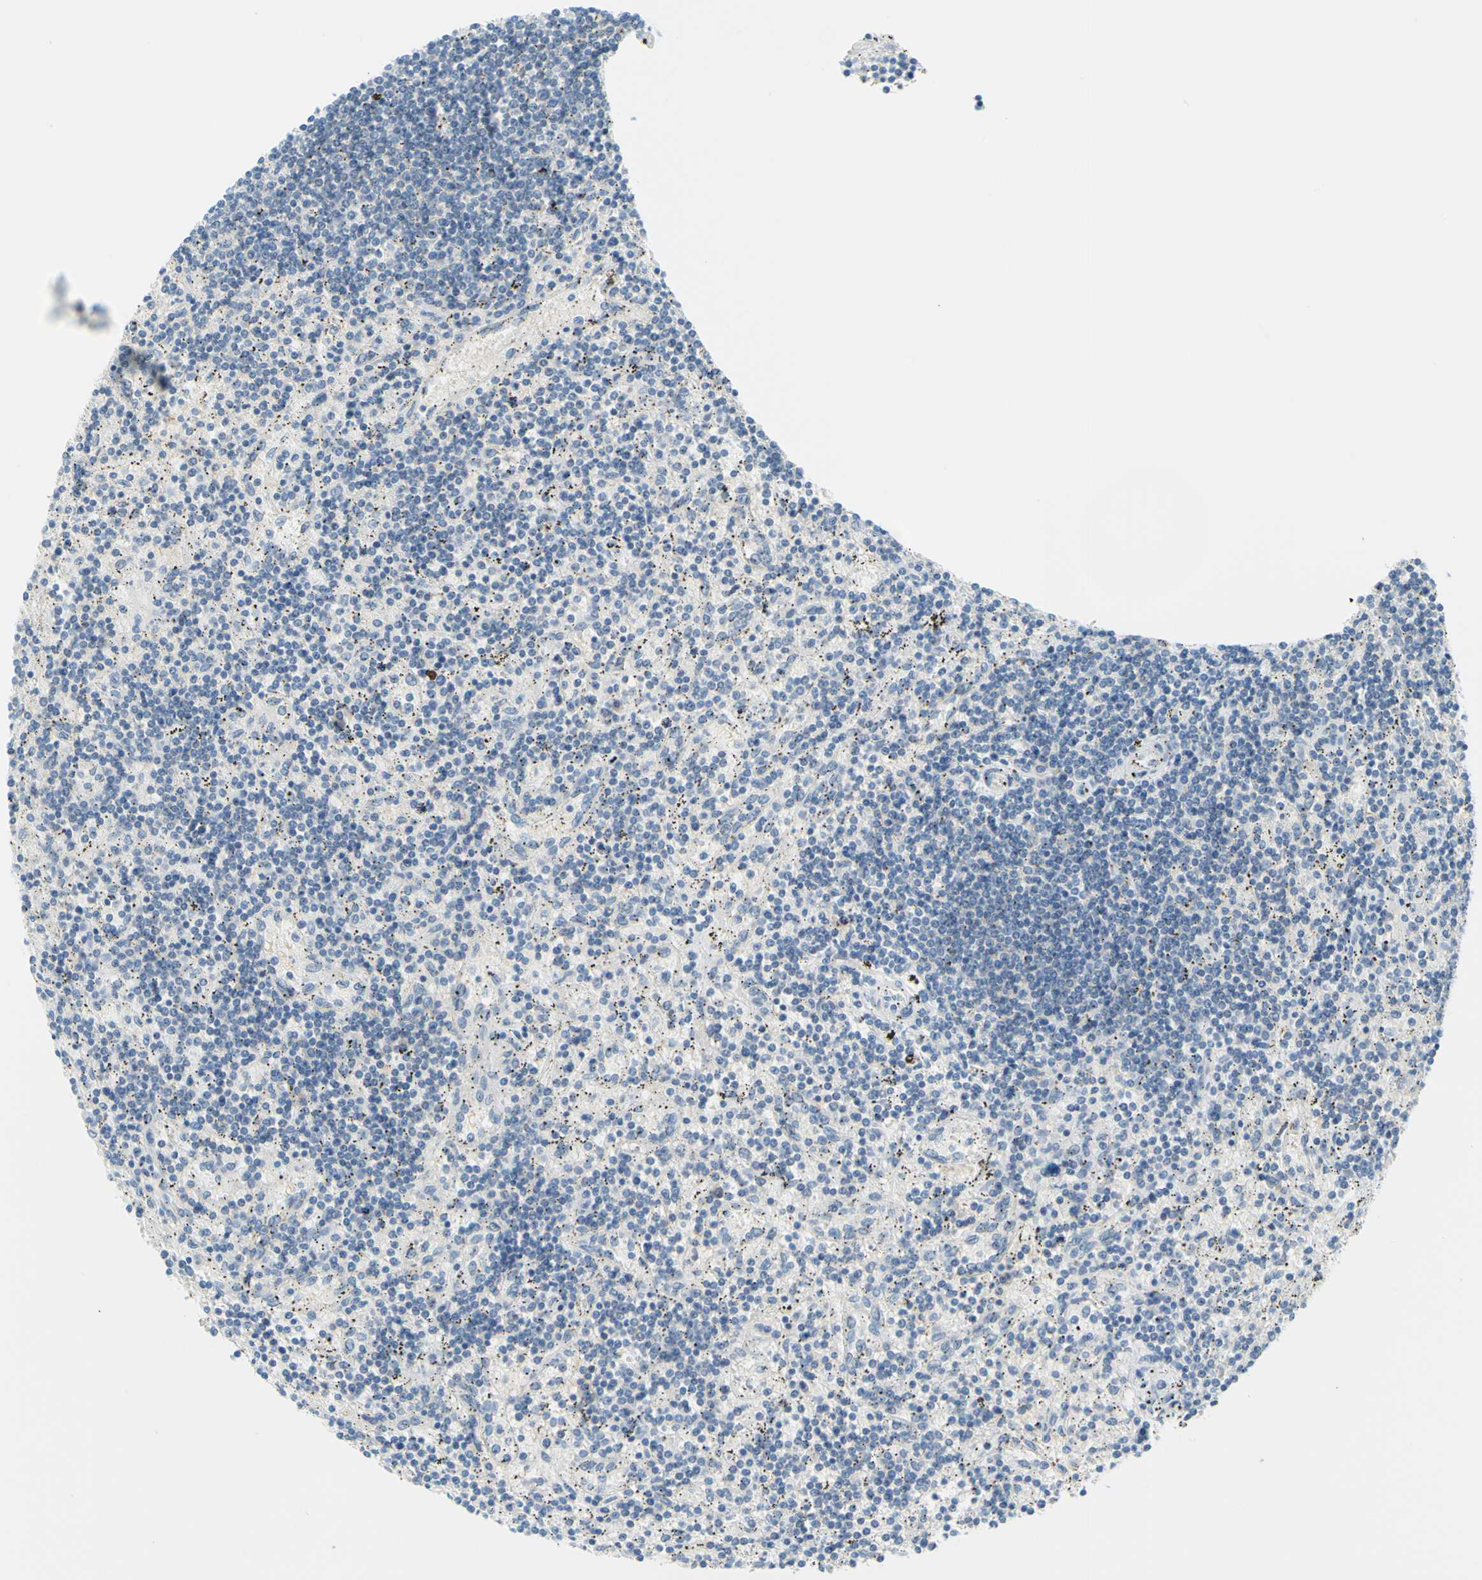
{"staining": {"intensity": "negative", "quantity": "none", "location": "none"}, "tissue": "lymphoma", "cell_type": "Tumor cells", "image_type": "cancer", "snomed": [{"axis": "morphology", "description": "Malignant lymphoma, non-Hodgkin's type, Low grade"}, {"axis": "topography", "description": "Spleen"}], "caption": "Tumor cells show no significant protein positivity in lymphoma. The staining is performed using DAB (3,3'-diaminobenzidine) brown chromogen with nuclei counter-stained in using hematoxylin.", "gene": "FRMD4B", "patient": {"sex": "male", "age": 76}}